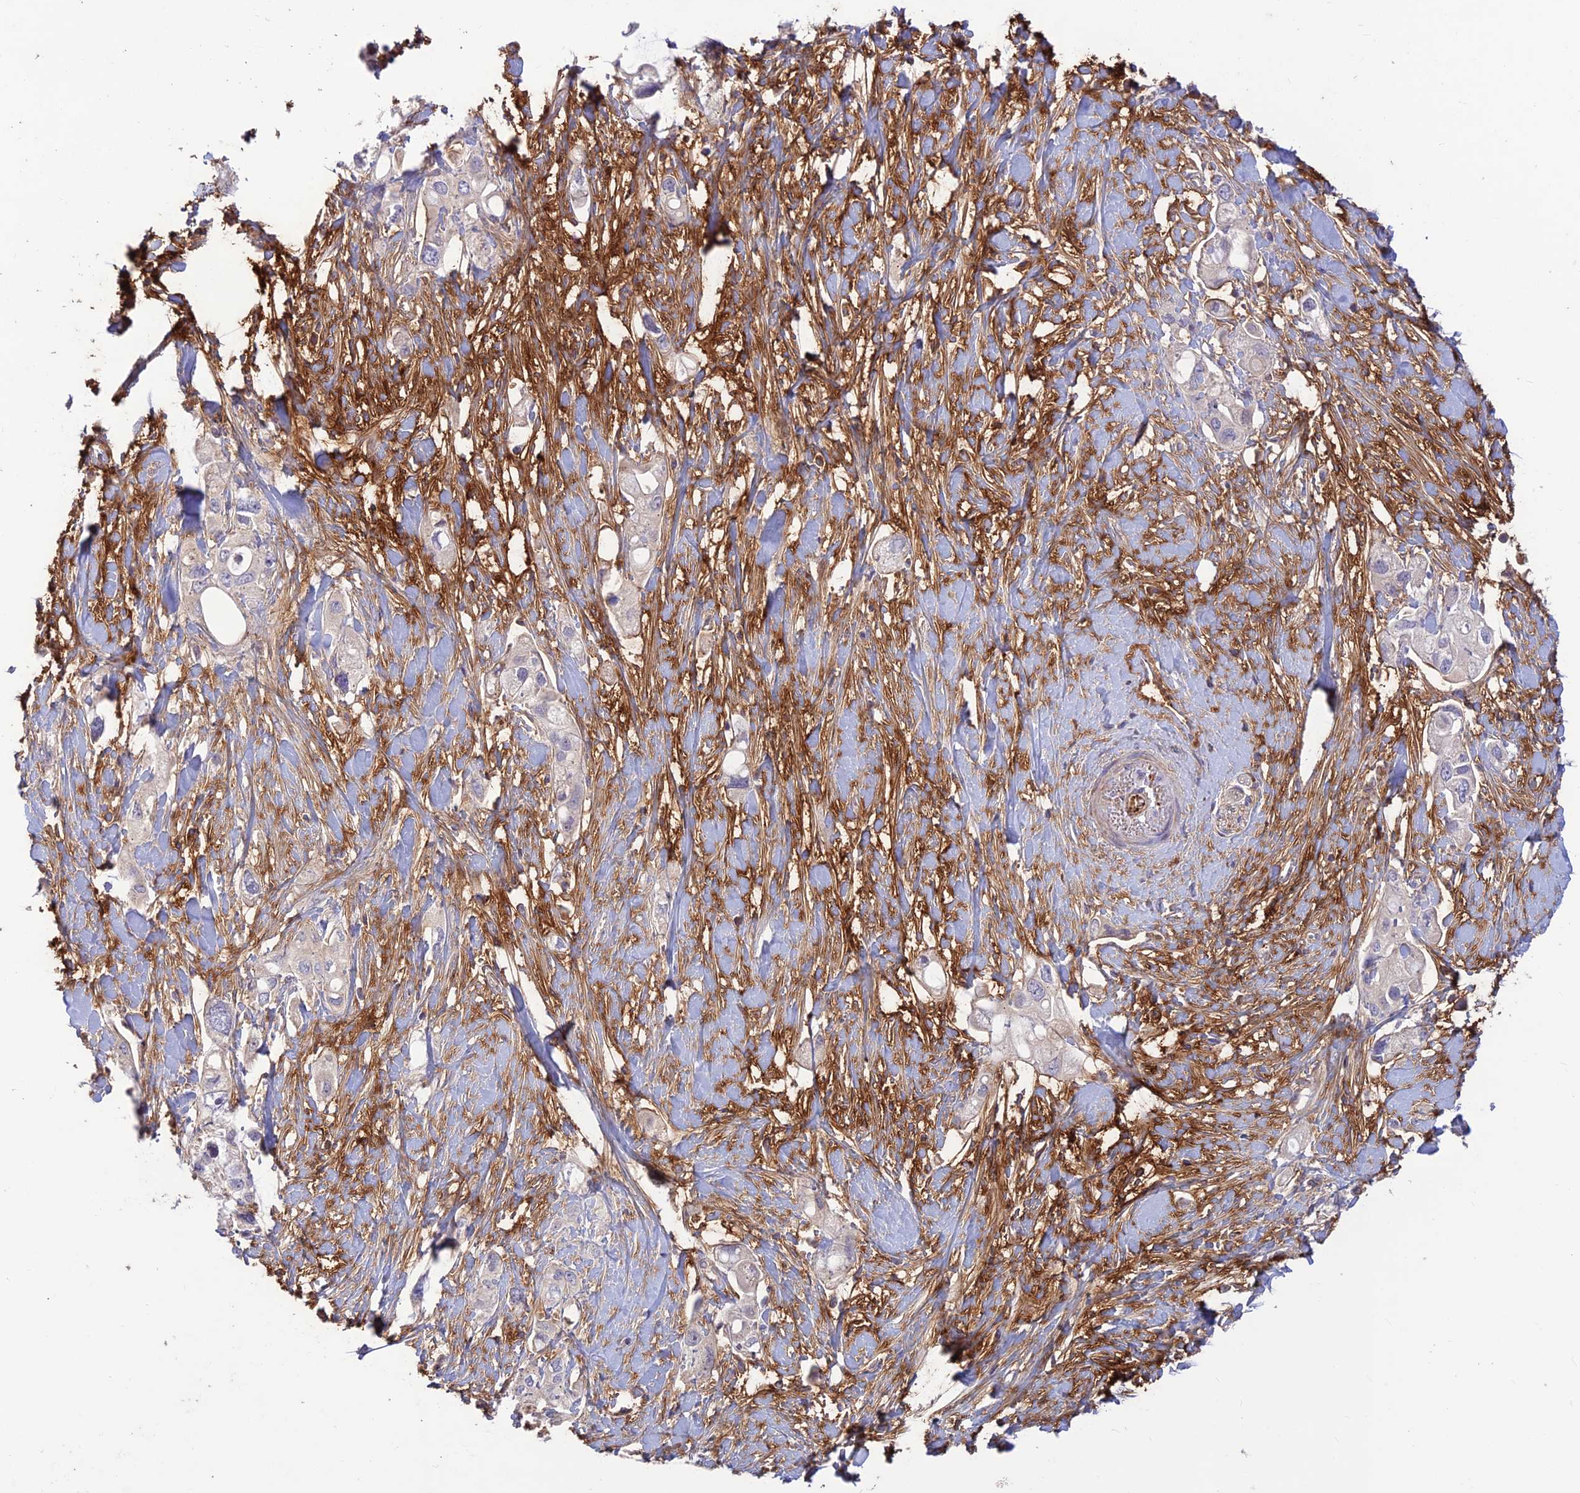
{"staining": {"intensity": "negative", "quantity": "none", "location": "none"}, "tissue": "pancreatic cancer", "cell_type": "Tumor cells", "image_type": "cancer", "snomed": [{"axis": "morphology", "description": "Adenocarcinoma, NOS"}, {"axis": "topography", "description": "Pancreas"}], "caption": "This is an immunohistochemistry image of pancreatic adenocarcinoma. There is no positivity in tumor cells.", "gene": "ST8SIA5", "patient": {"sex": "female", "age": 56}}